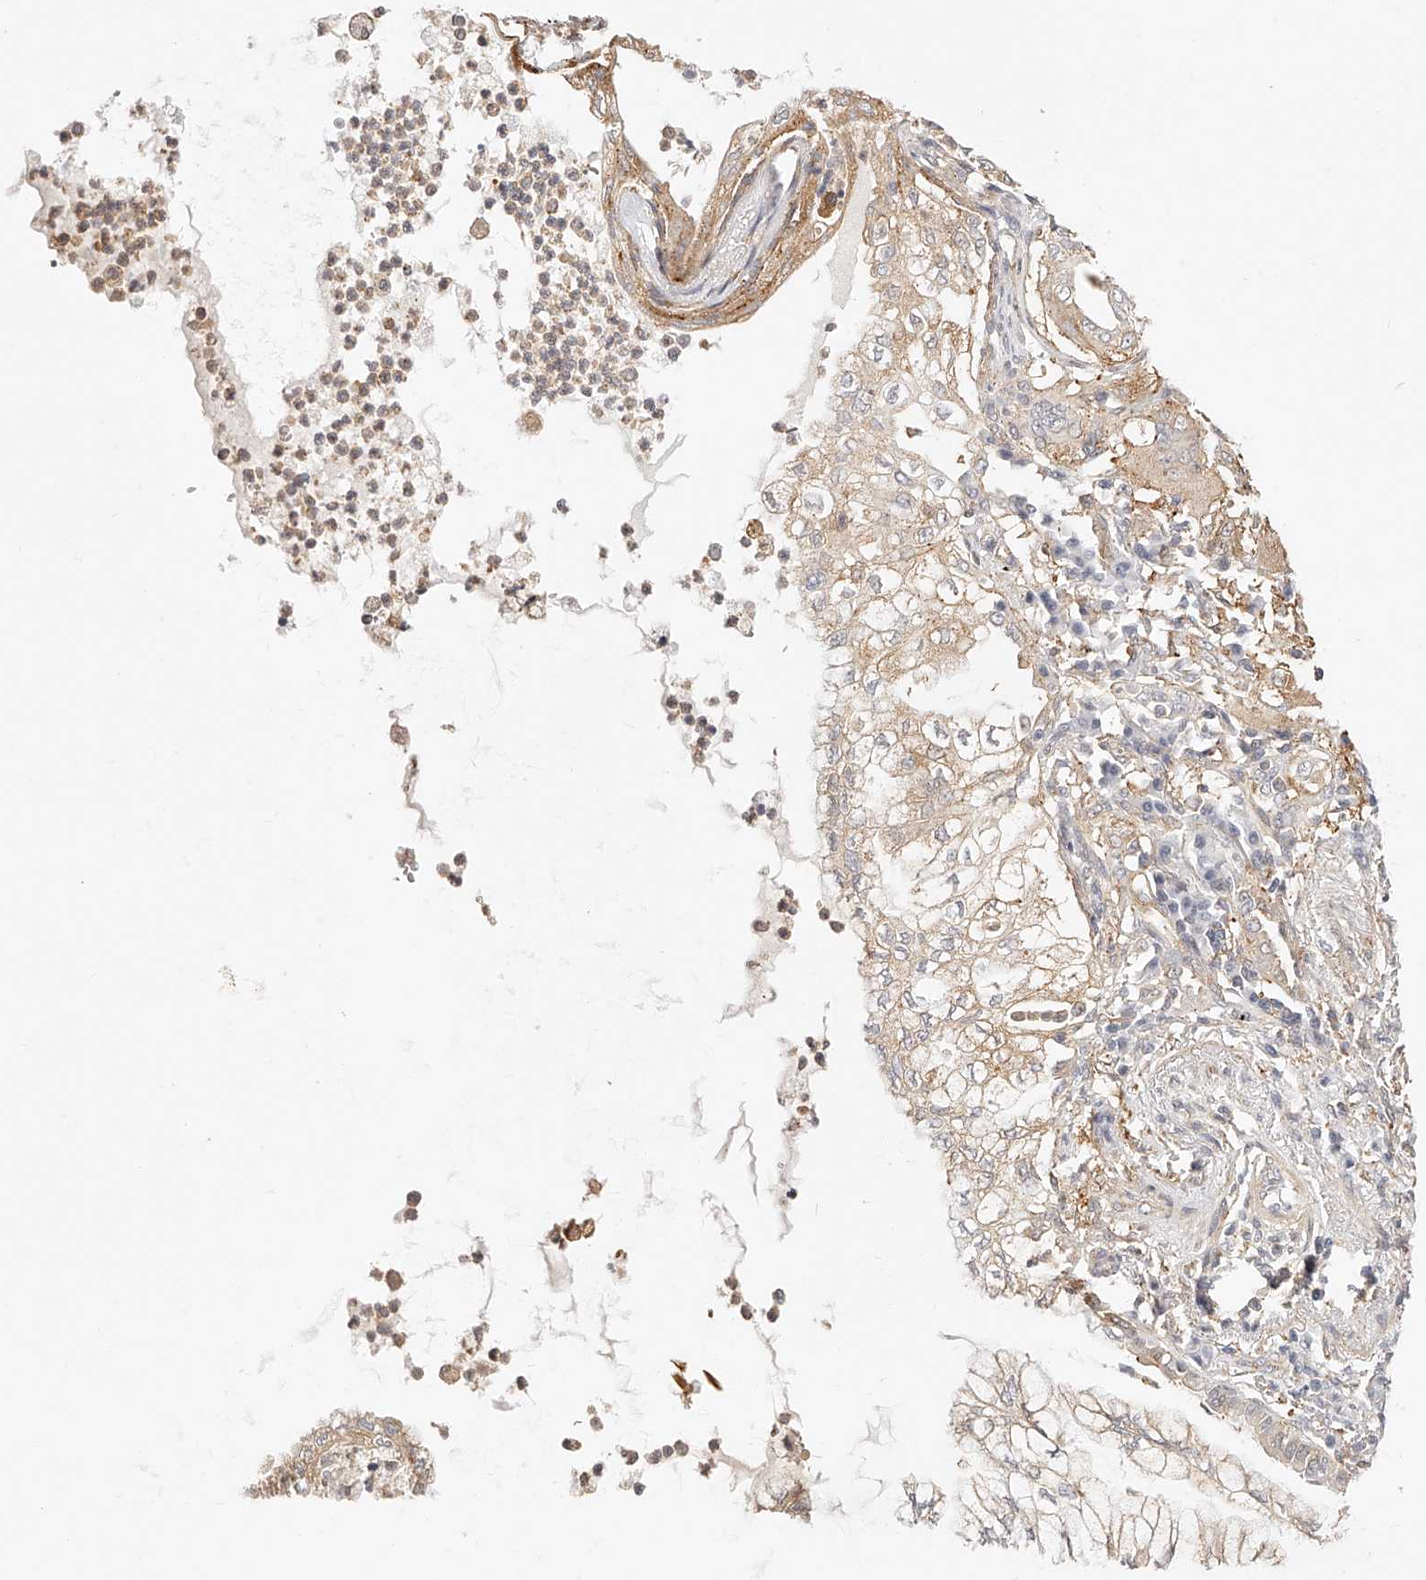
{"staining": {"intensity": "weak", "quantity": "25%-75%", "location": "cytoplasmic/membranous"}, "tissue": "lung cancer", "cell_type": "Tumor cells", "image_type": "cancer", "snomed": [{"axis": "morphology", "description": "Adenocarcinoma, NOS"}, {"axis": "topography", "description": "Lung"}], "caption": "Human adenocarcinoma (lung) stained with a protein marker reveals weak staining in tumor cells.", "gene": "SYNC", "patient": {"sex": "female", "age": 70}}